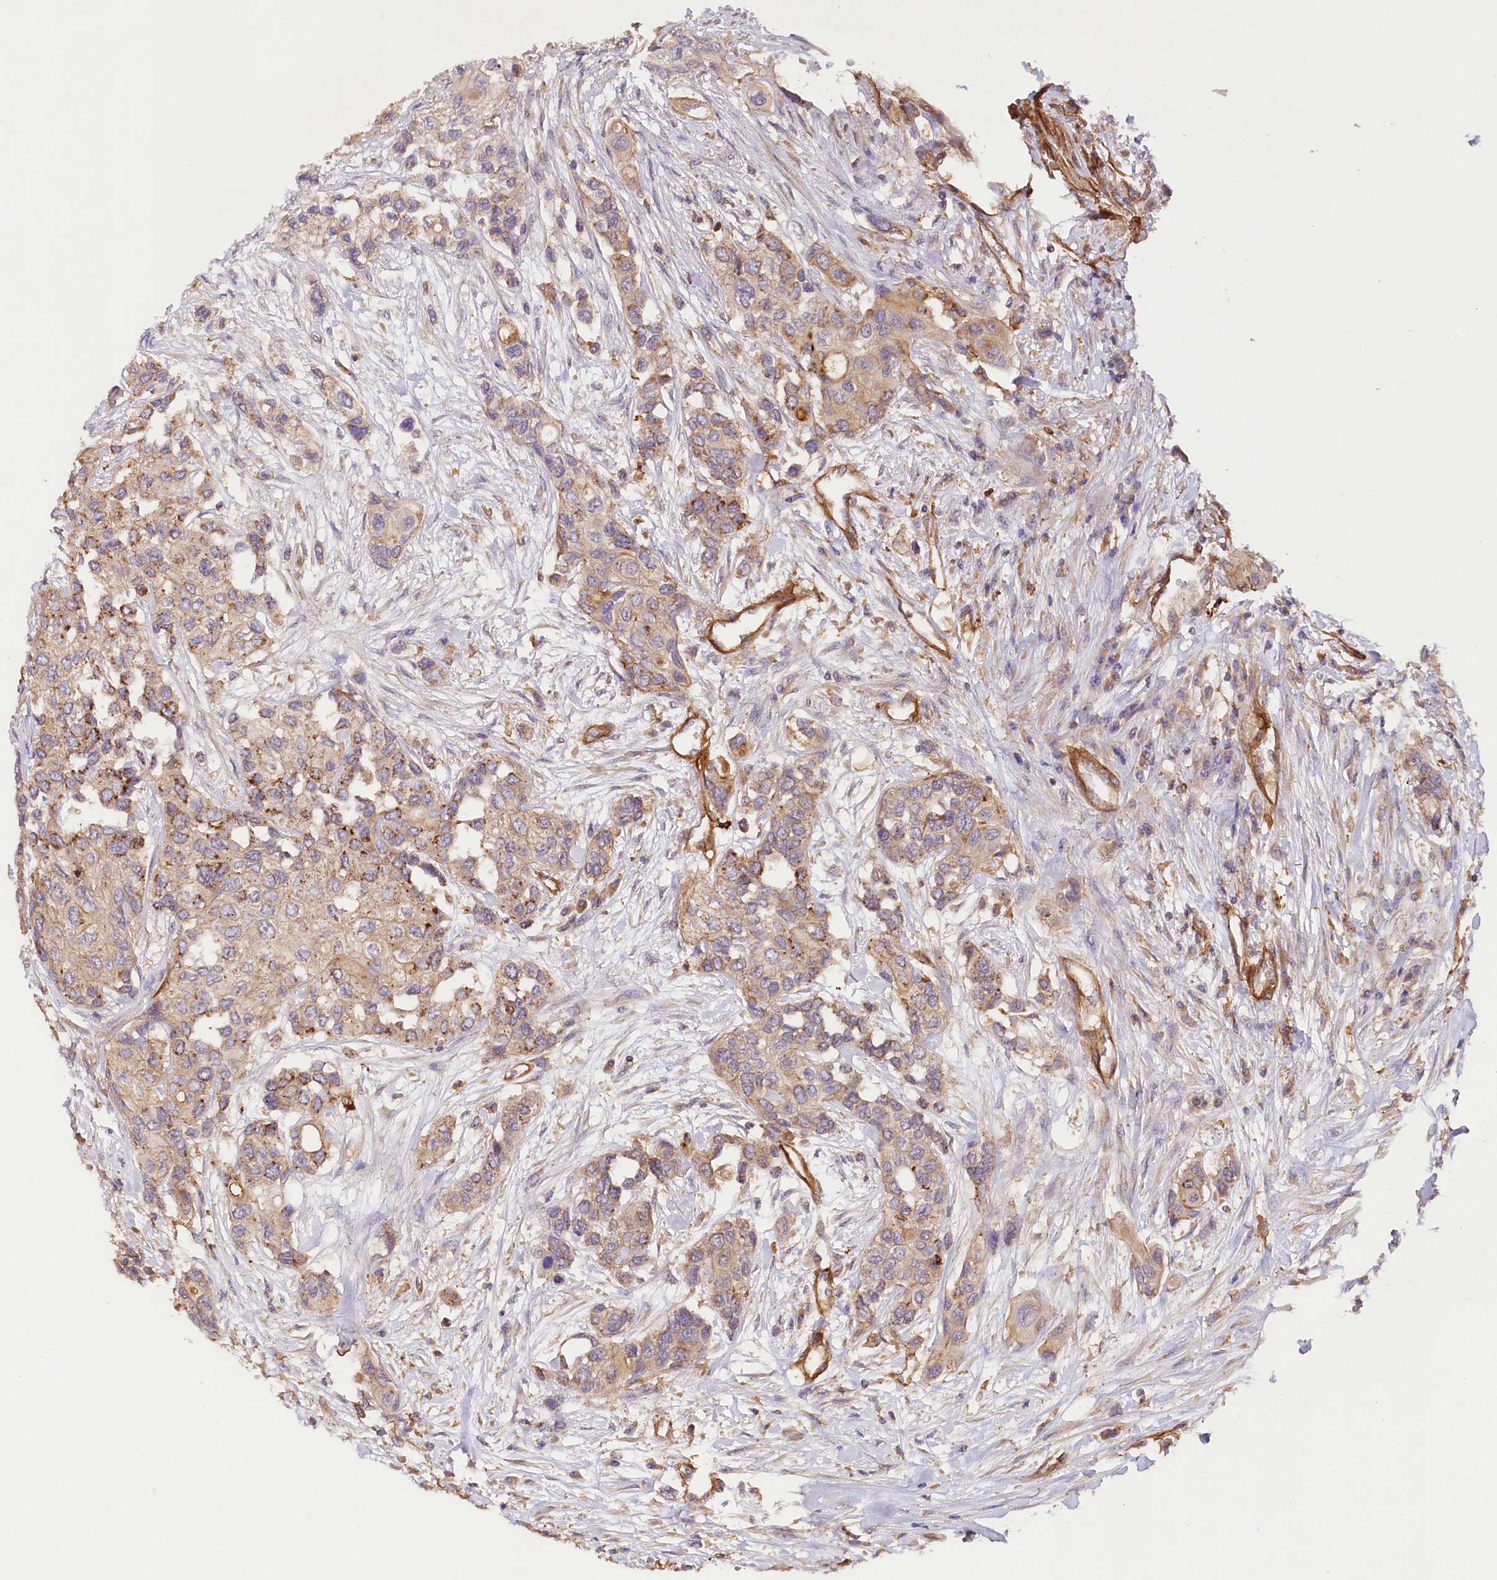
{"staining": {"intensity": "weak", "quantity": "25%-75%", "location": "cytoplasmic/membranous"}, "tissue": "urothelial cancer", "cell_type": "Tumor cells", "image_type": "cancer", "snomed": [{"axis": "morphology", "description": "Normal tissue, NOS"}, {"axis": "morphology", "description": "Urothelial carcinoma, High grade"}, {"axis": "topography", "description": "Vascular tissue"}, {"axis": "topography", "description": "Urinary bladder"}], "caption": "The photomicrograph reveals immunohistochemical staining of high-grade urothelial carcinoma. There is weak cytoplasmic/membranous expression is appreciated in about 25%-75% of tumor cells.", "gene": "CSAD", "patient": {"sex": "female", "age": 56}}